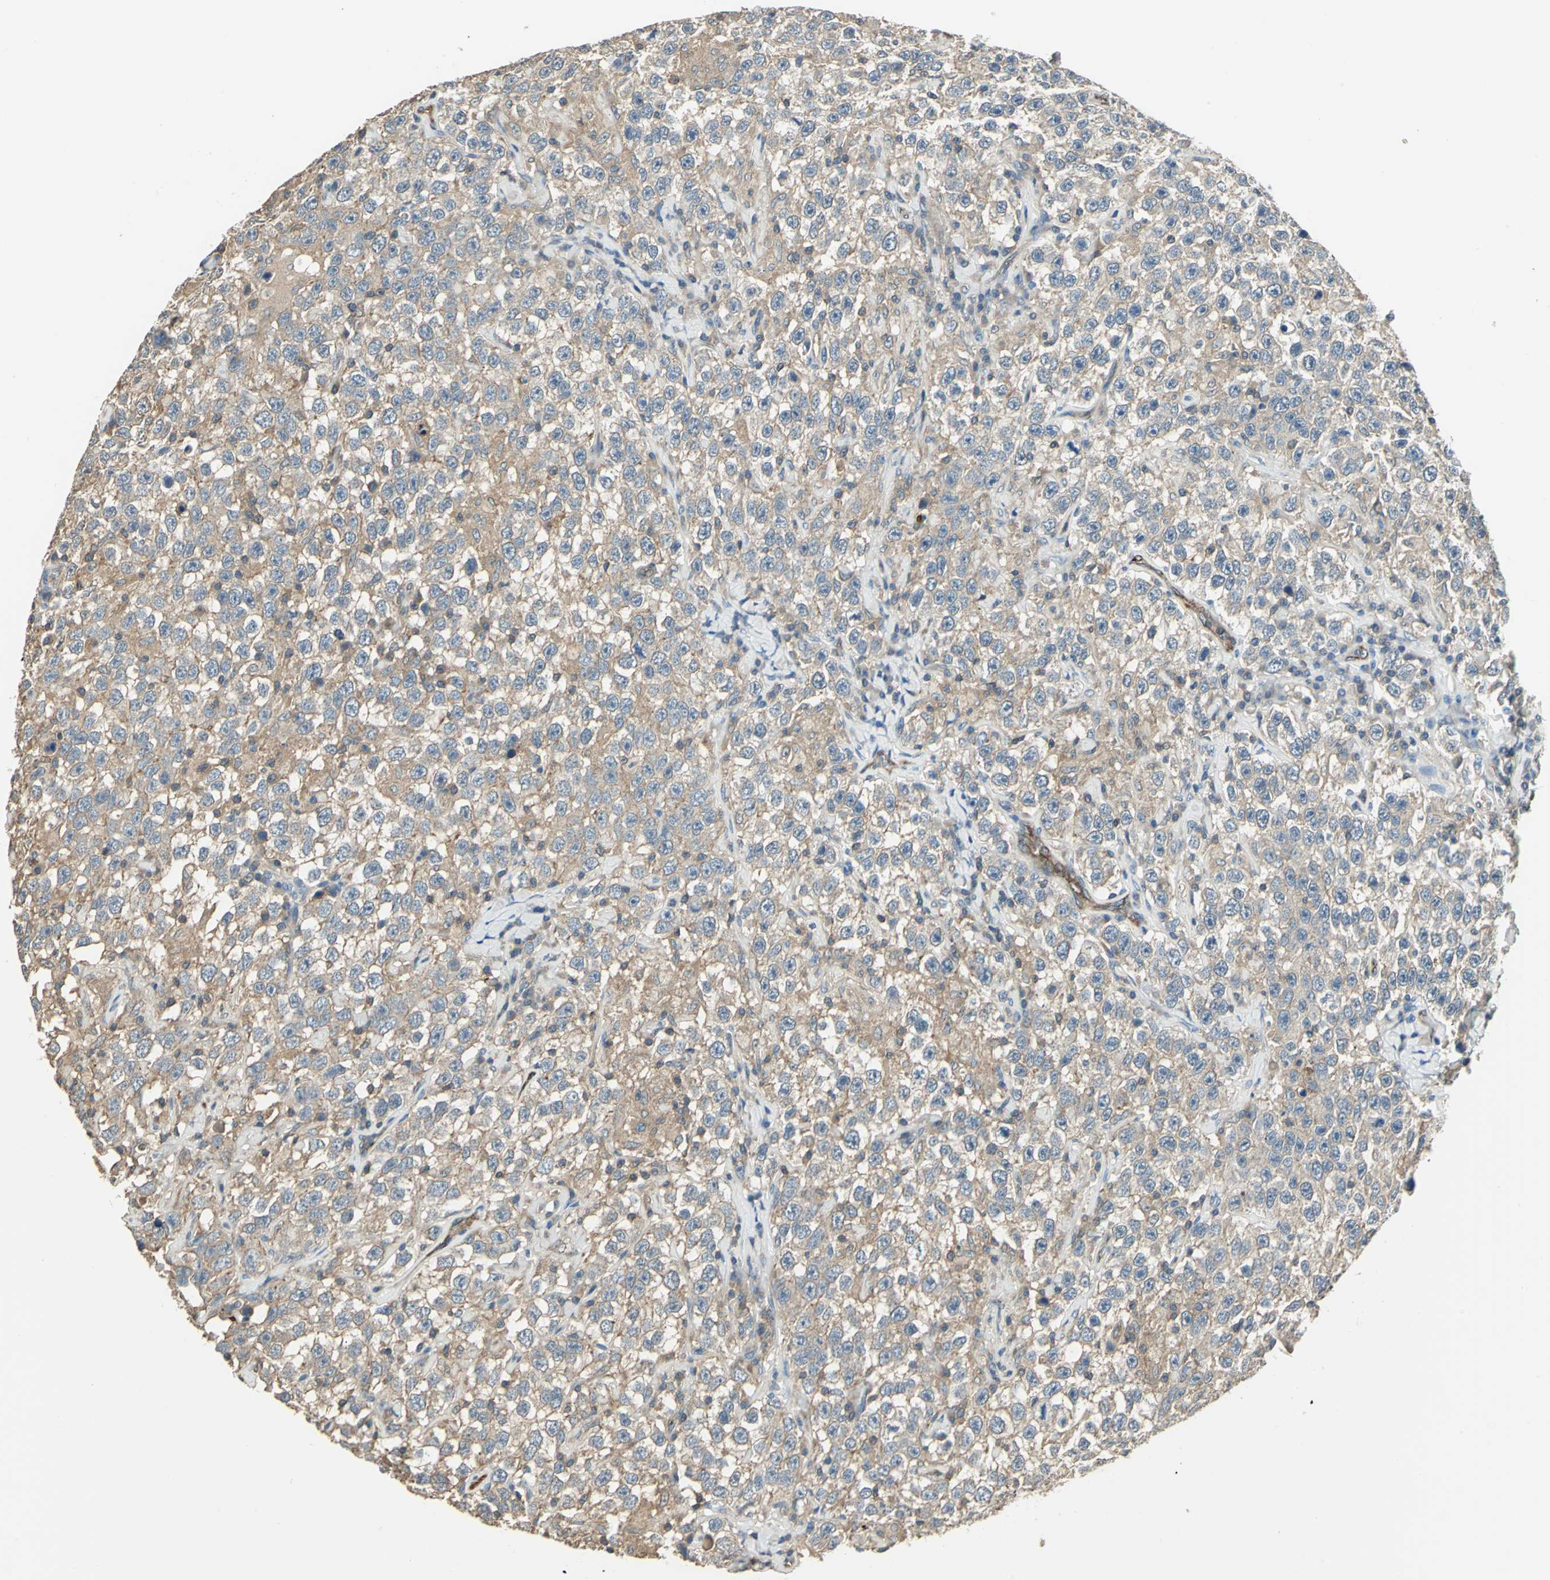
{"staining": {"intensity": "moderate", "quantity": ">75%", "location": "cytoplasmic/membranous"}, "tissue": "testis cancer", "cell_type": "Tumor cells", "image_type": "cancer", "snomed": [{"axis": "morphology", "description": "Seminoma, NOS"}, {"axis": "topography", "description": "Testis"}], "caption": "Immunohistochemical staining of seminoma (testis) reveals moderate cytoplasmic/membranous protein positivity in approximately >75% of tumor cells.", "gene": "RAPGEF1", "patient": {"sex": "male", "age": 41}}